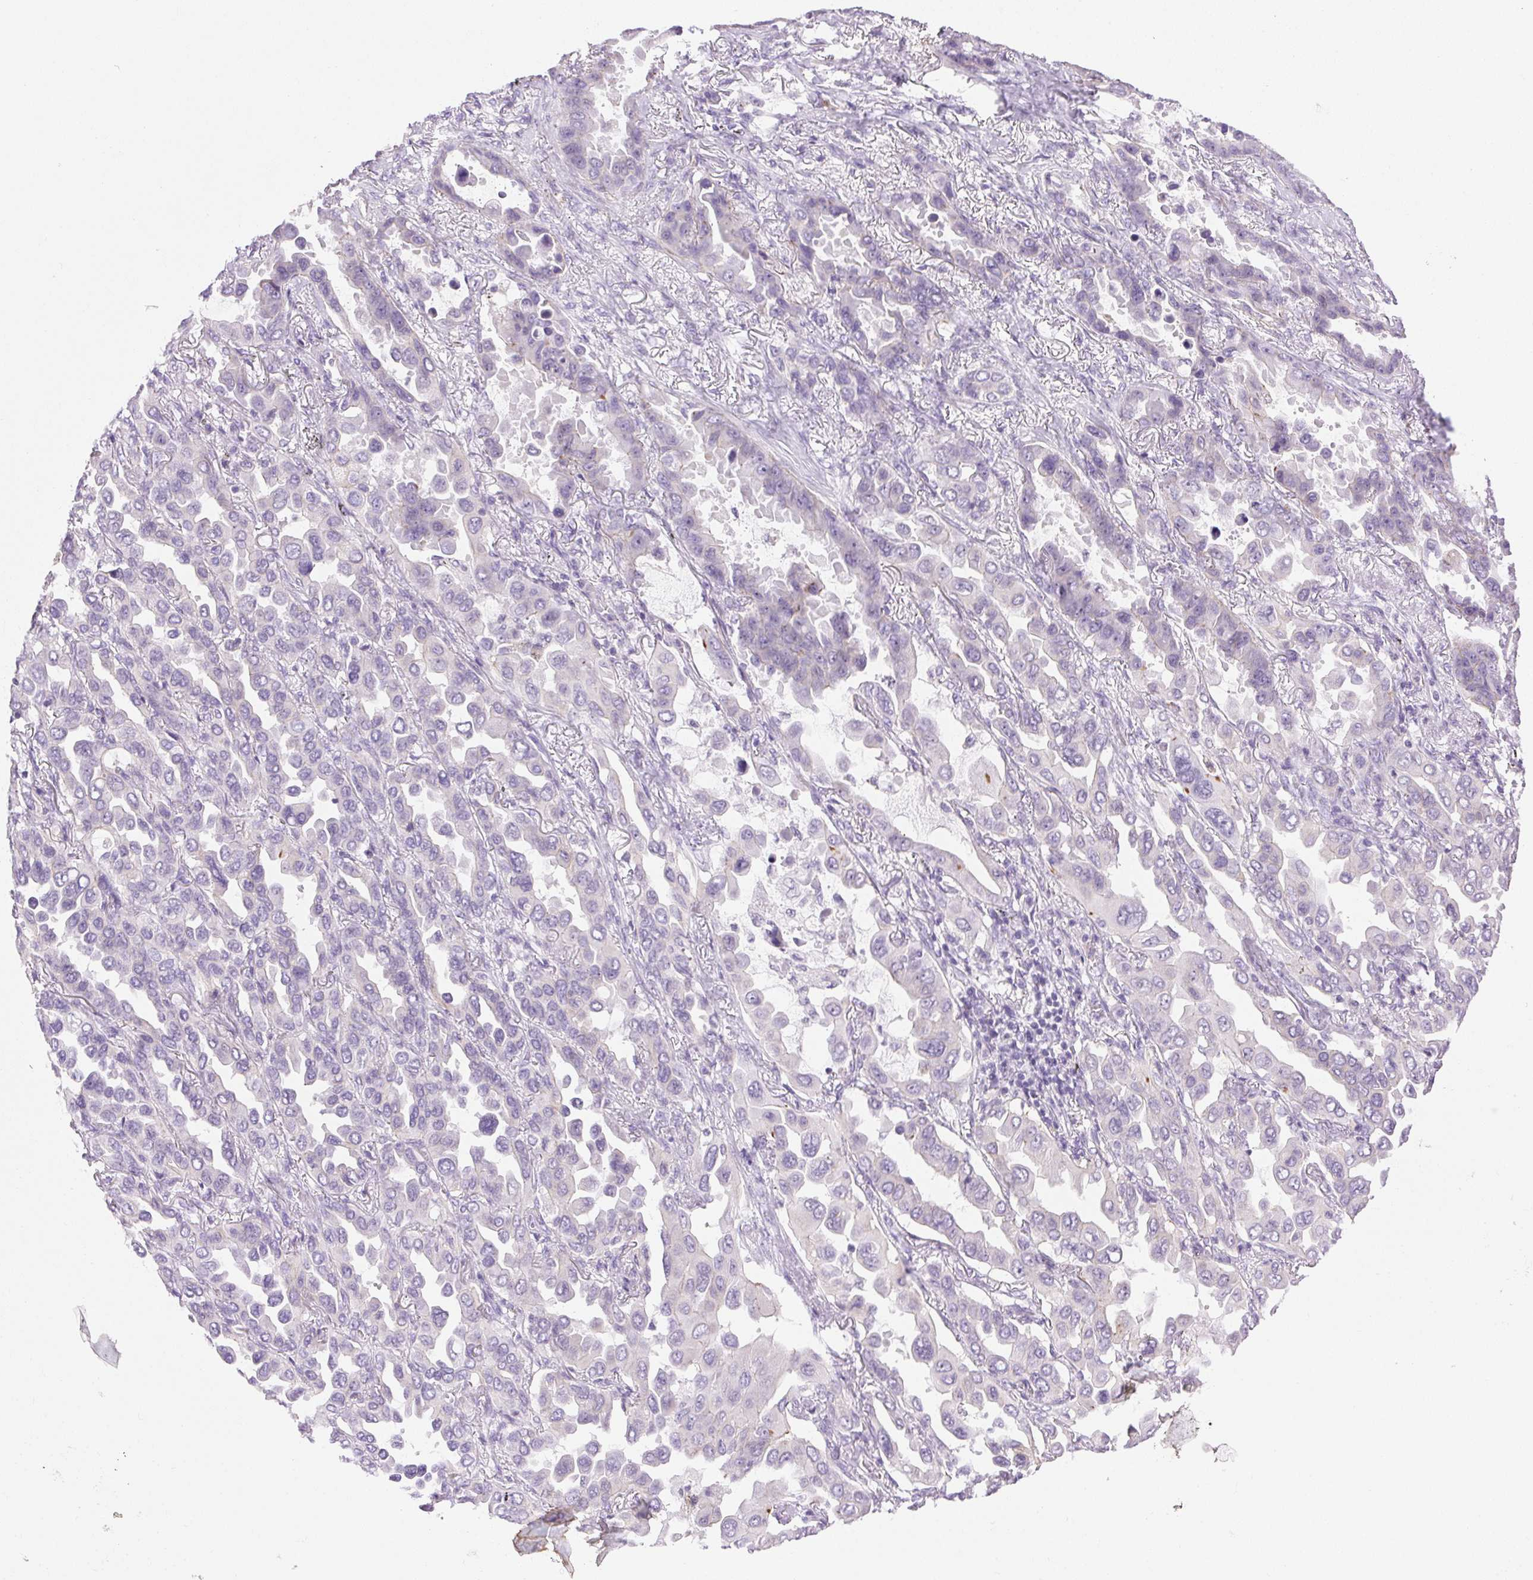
{"staining": {"intensity": "negative", "quantity": "none", "location": "none"}, "tissue": "lung cancer", "cell_type": "Tumor cells", "image_type": "cancer", "snomed": [{"axis": "morphology", "description": "Adenocarcinoma, NOS"}, {"axis": "topography", "description": "Lung"}], "caption": "Tumor cells are negative for protein expression in human lung cancer (adenocarcinoma).", "gene": "CLDN10", "patient": {"sex": "male", "age": 64}}